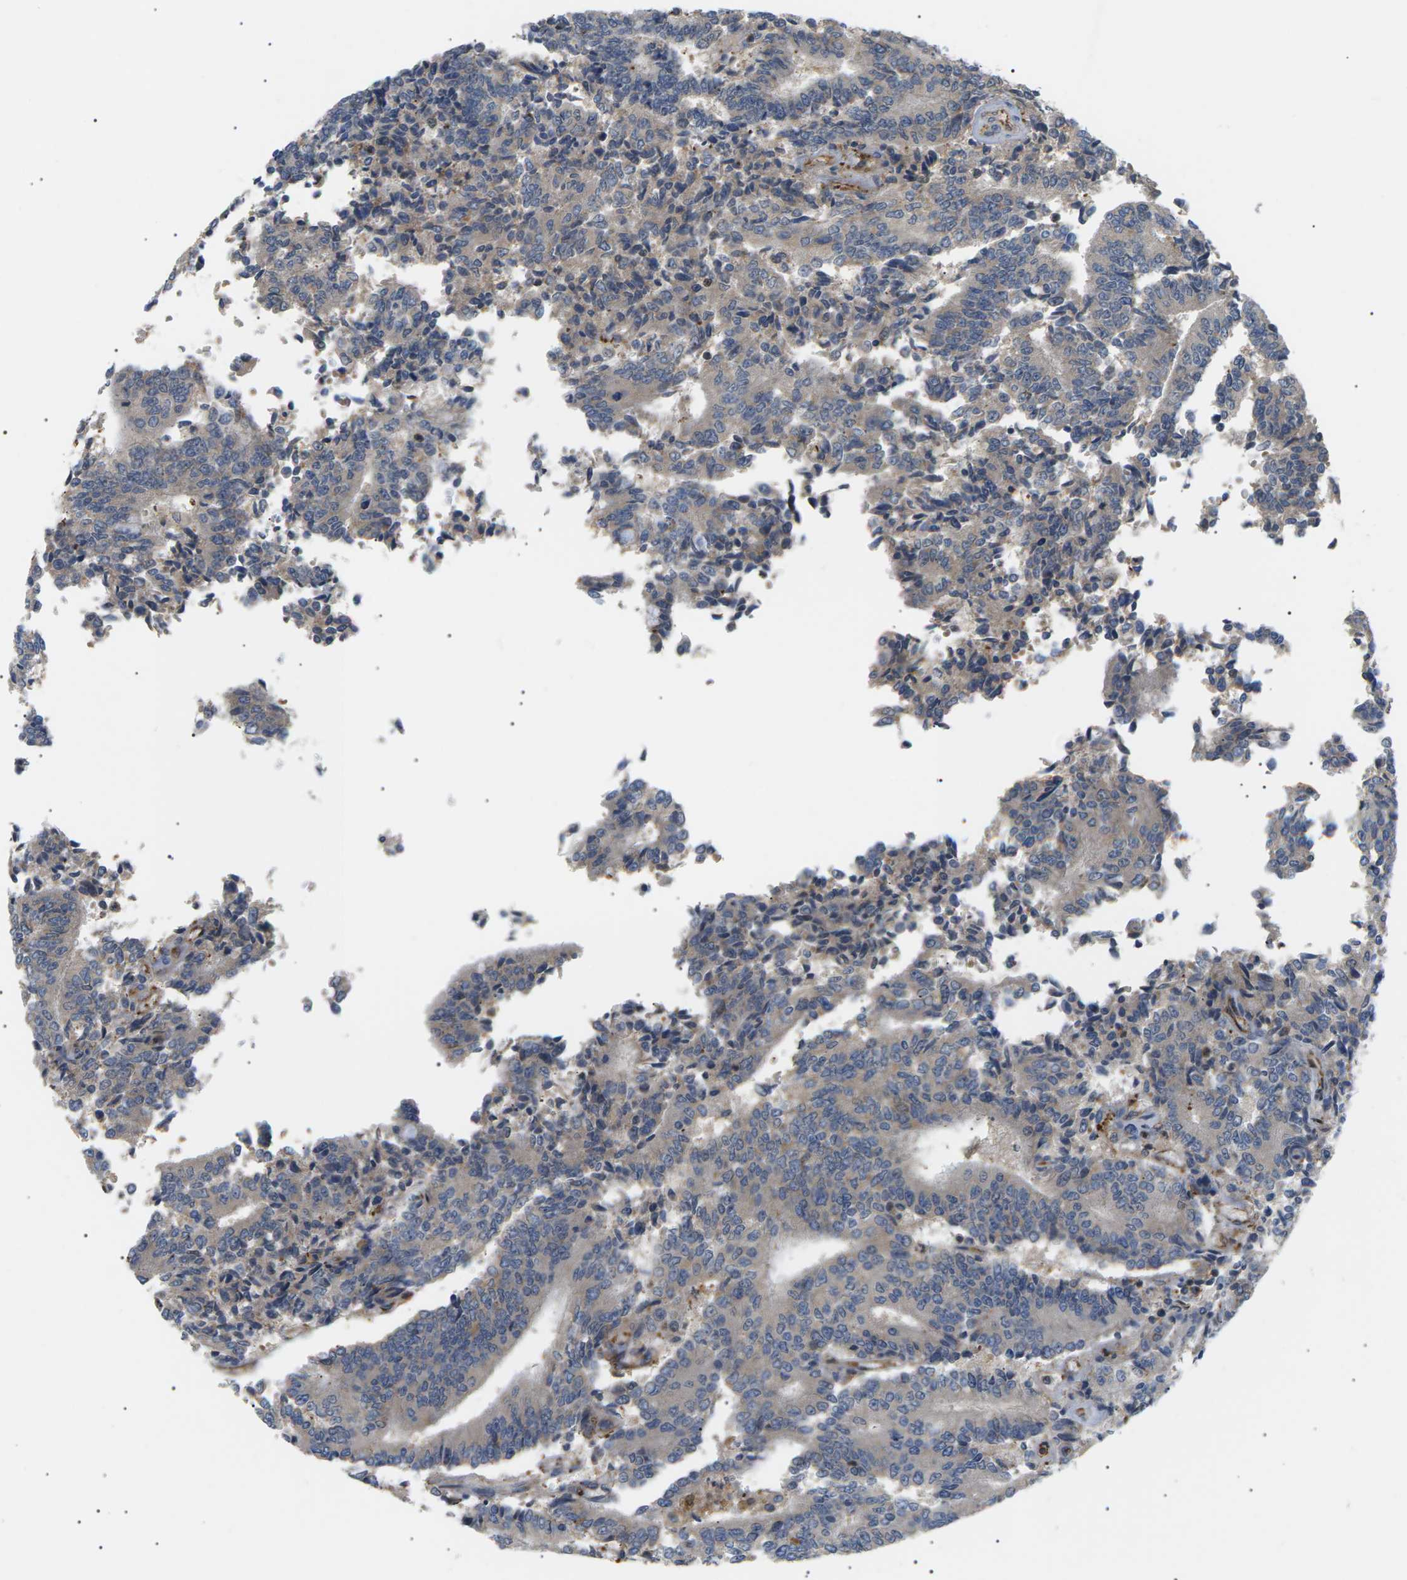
{"staining": {"intensity": "weak", "quantity": "25%-75%", "location": "cytoplasmic/membranous"}, "tissue": "prostate cancer", "cell_type": "Tumor cells", "image_type": "cancer", "snomed": [{"axis": "morphology", "description": "Normal tissue, NOS"}, {"axis": "morphology", "description": "Adenocarcinoma, High grade"}, {"axis": "topography", "description": "Prostate"}, {"axis": "topography", "description": "Seminal veicle"}], "caption": "A histopathology image showing weak cytoplasmic/membranous staining in approximately 25%-75% of tumor cells in prostate high-grade adenocarcinoma, as visualized by brown immunohistochemical staining.", "gene": "TMTC4", "patient": {"sex": "male", "age": 55}}